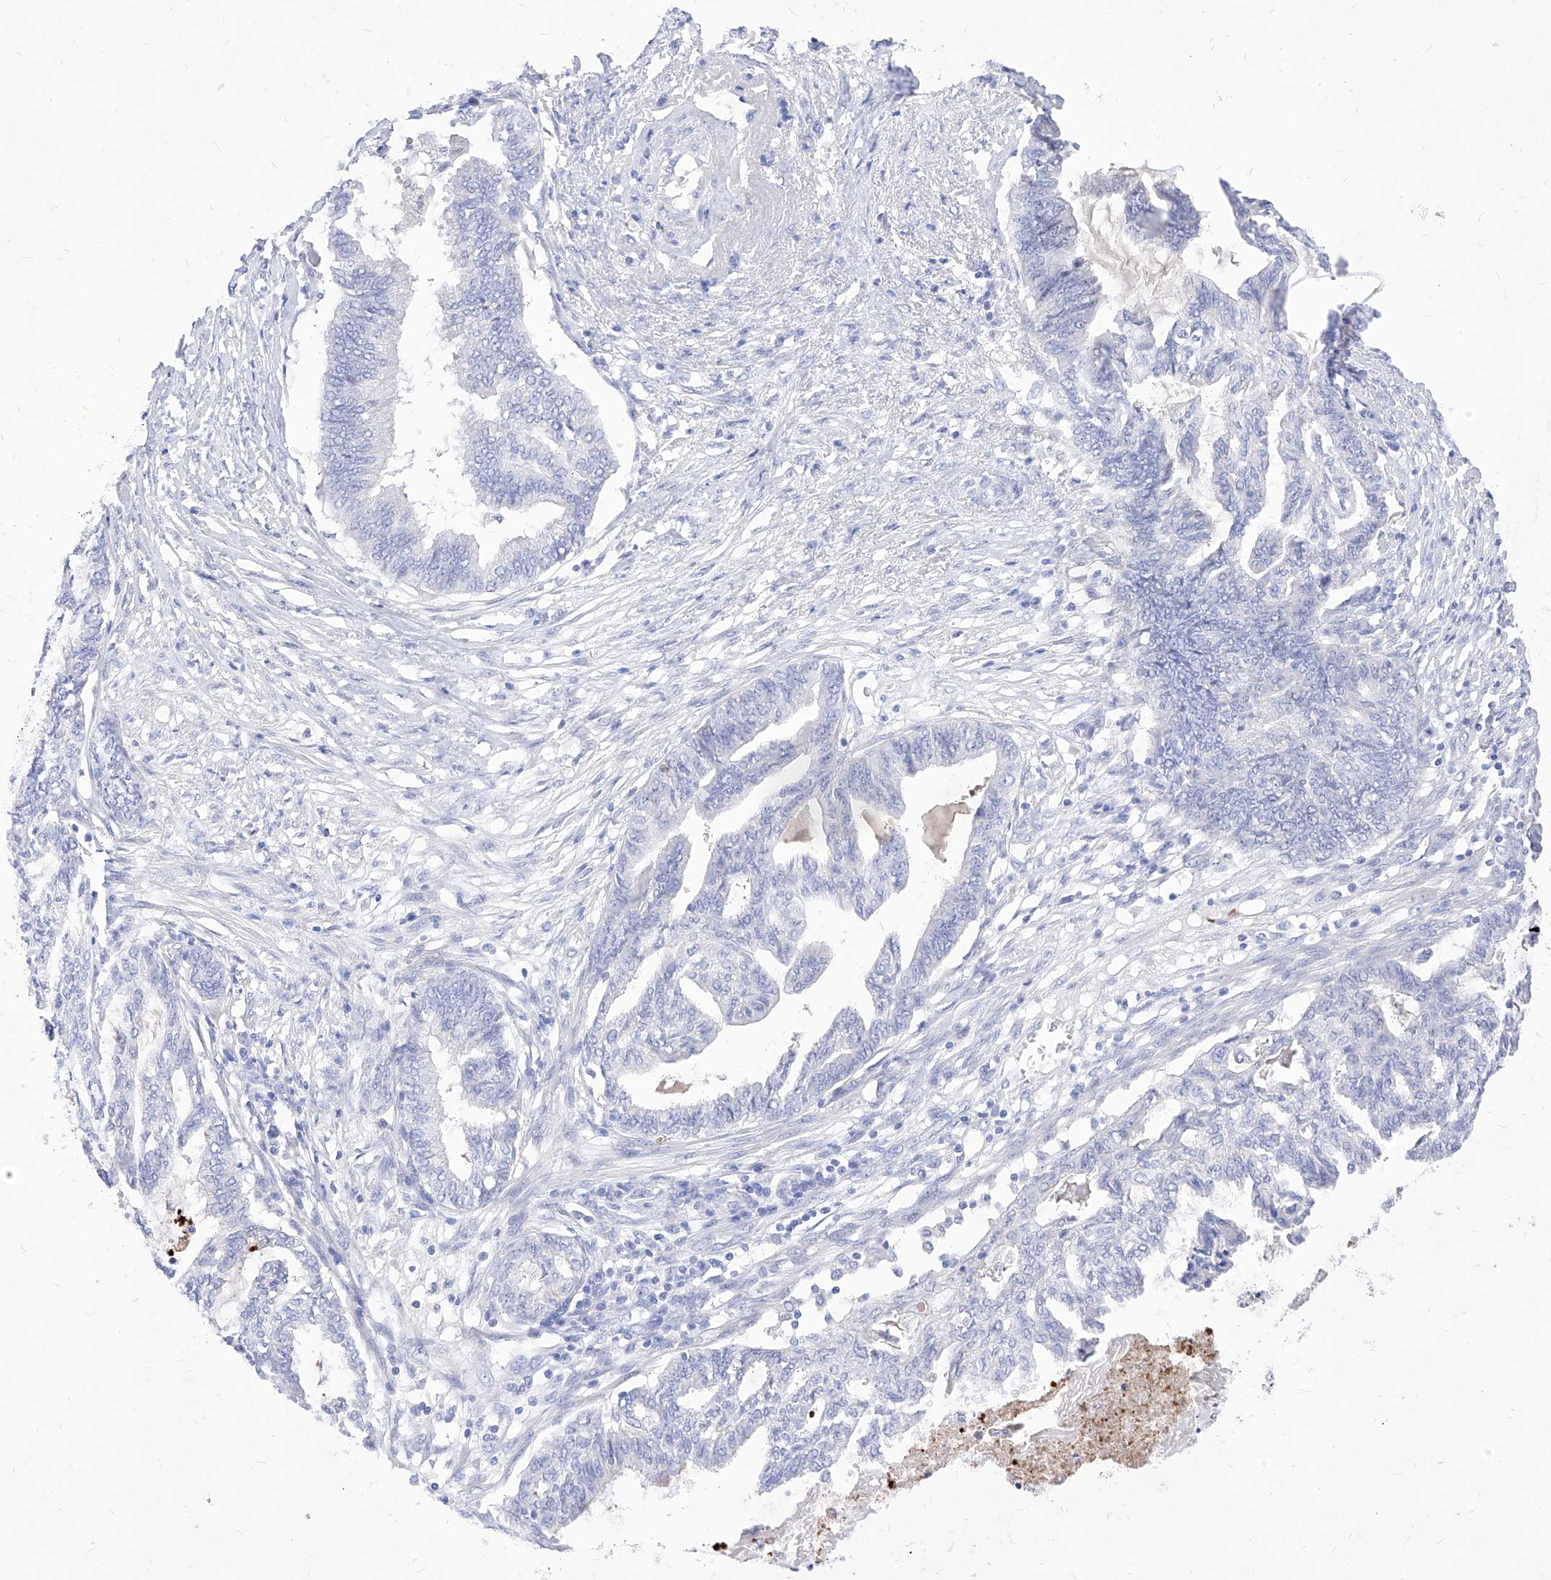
{"staining": {"intensity": "negative", "quantity": "none", "location": "none"}, "tissue": "endometrial cancer", "cell_type": "Tumor cells", "image_type": "cancer", "snomed": [{"axis": "morphology", "description": "Adenocarcinoma, NOS"}, {"axis": "topography", "description": "Endometrium"}], "caption": "Adenocarcinoma (endometrial) was stained to show a protein in brown. There is no significant expression in tumor cells.", "gene": "VAX1", "patient": {"sex": "female", "age": 86}}